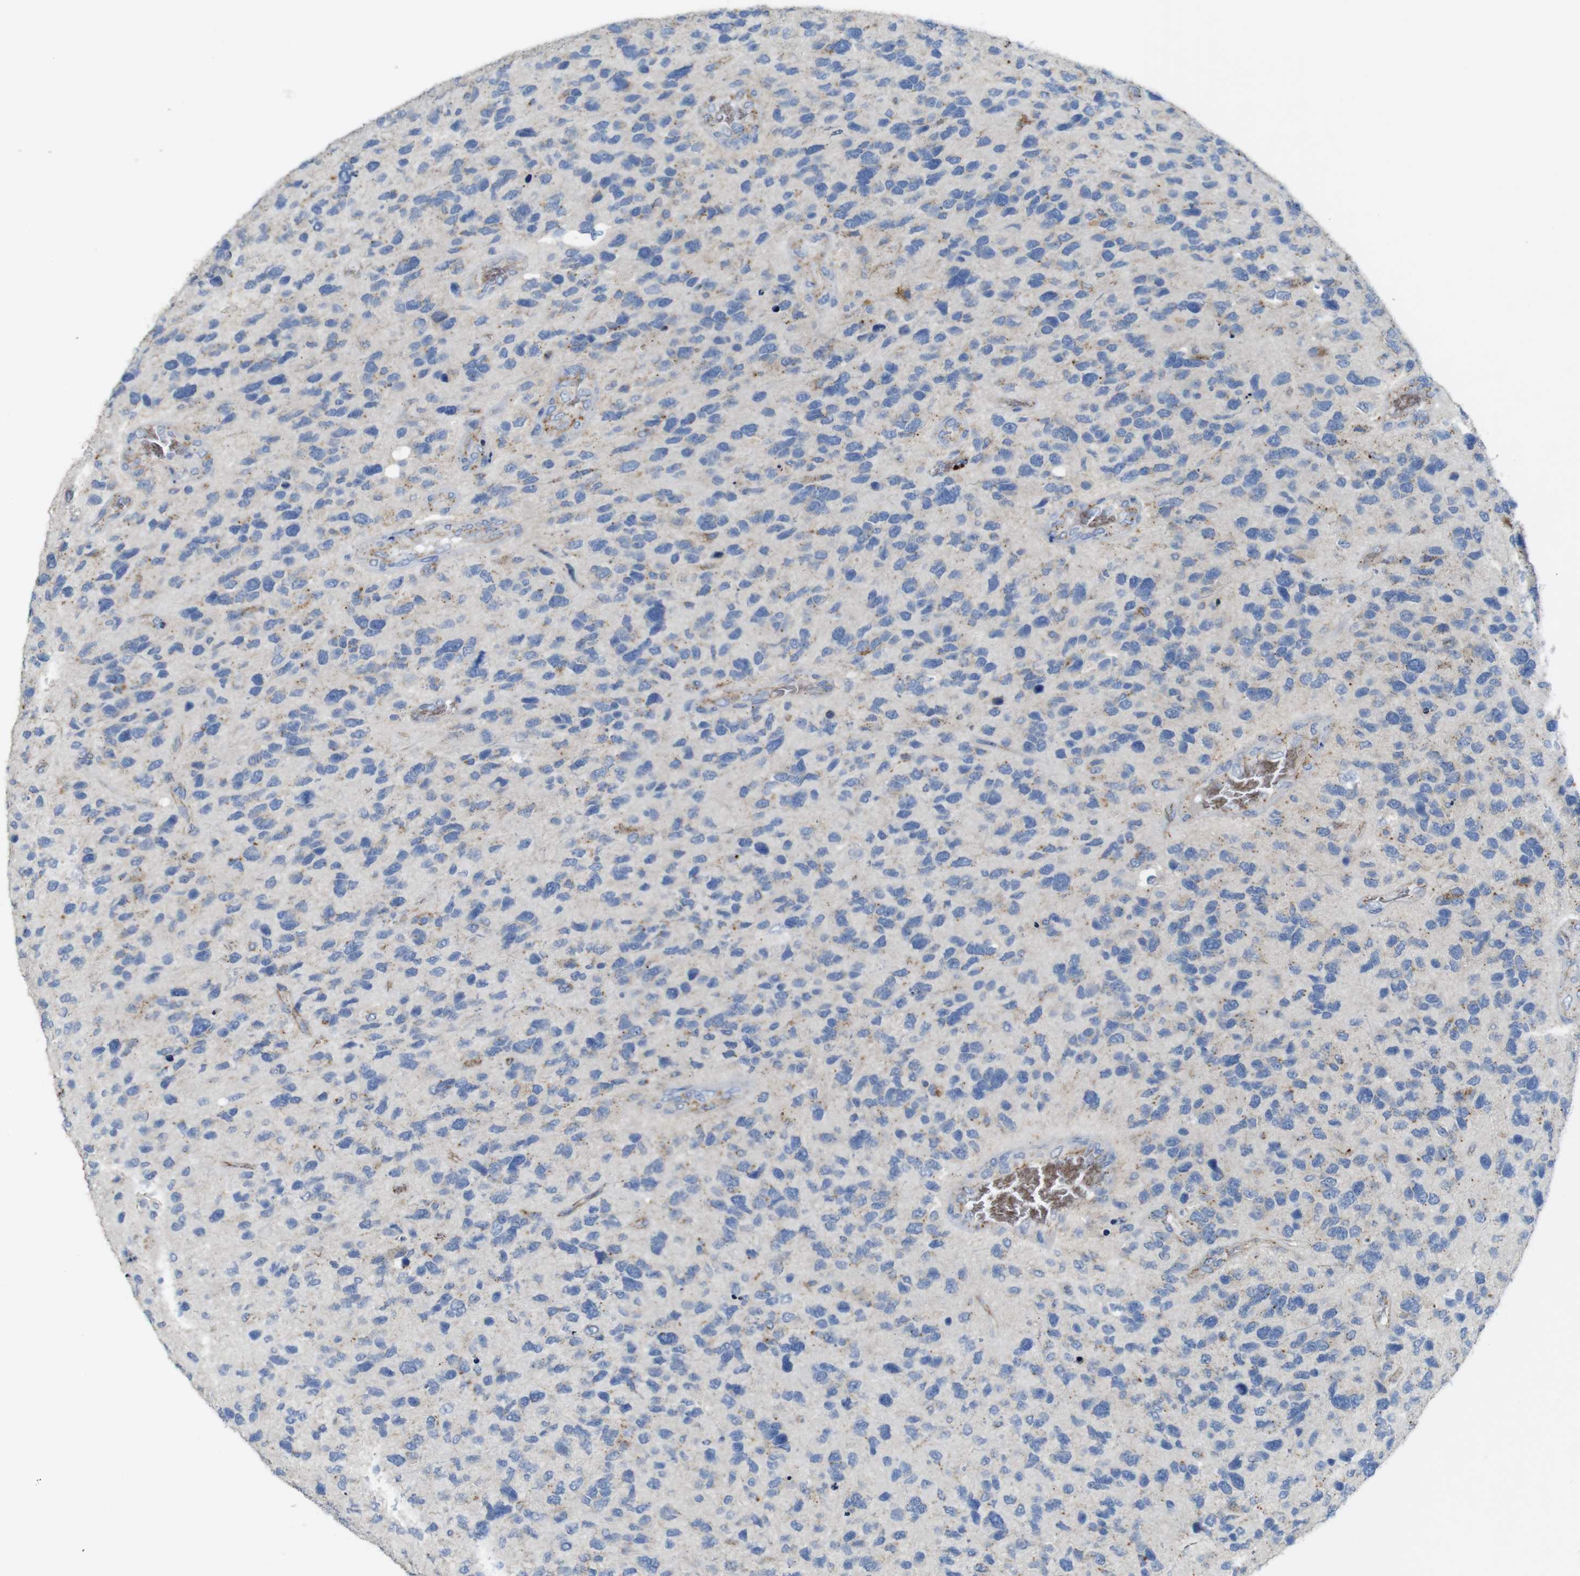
{"staining": {"intensity": "negative", "quantity": "none", "location": "none"}, "tissue": "glioma", "cell_type": "Tumor cells", "image_type": "cancer", "snomed": [{"axis": "morphology", "description": "Glioma, malignant, High grade"}, {"axis": "topography", "description": "Brain"}], "caption": "Histopathology image shows no protein staining in tumor cells of glioma tissue.", "gene": "NHLRC3", "patient": {"sex": "female", "age": 58}}